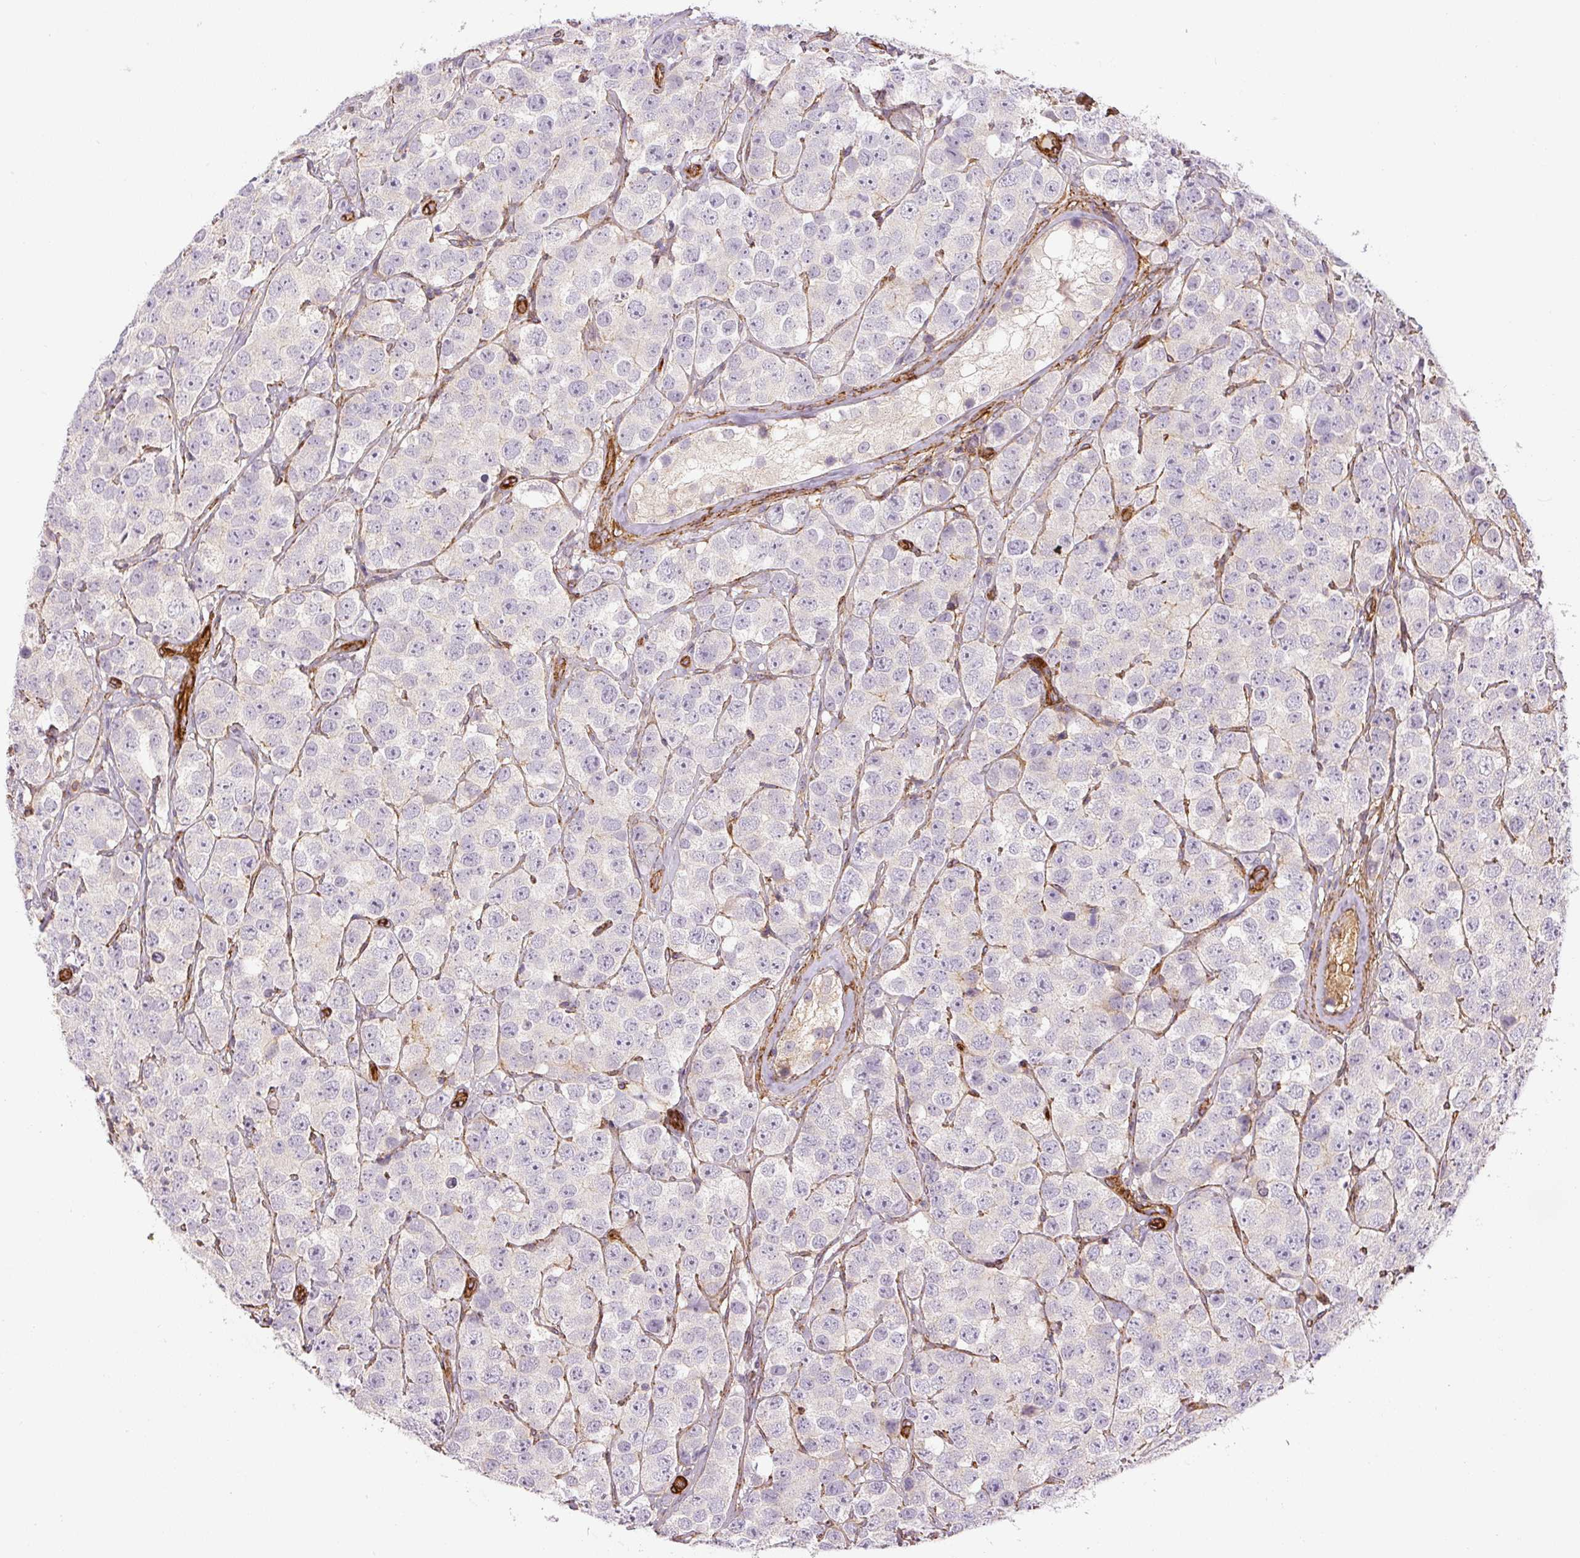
{"staining": {"intensity": "negative", "quantity": "none", "location": "none"}, "tissue": "testis cancer", "cell_type": "Tumor cells", "image_type": "cancer", "snomed": [{"axis": "morphology", "description": "Seminoma, NOS"}, {"axis": "topography", "description": "Testis"}], "caption": "A photomicrograph of testis seminoma stained for a protein displays no brown staining in tumor cells. The staining was performed using DAB to visualize the protein expression in brown, while the nuclei were stained in blue with hematoxylin (Magnification: 20x).", "gene": "MYL12A", "patient": {"sex": "male", "age": 28}}